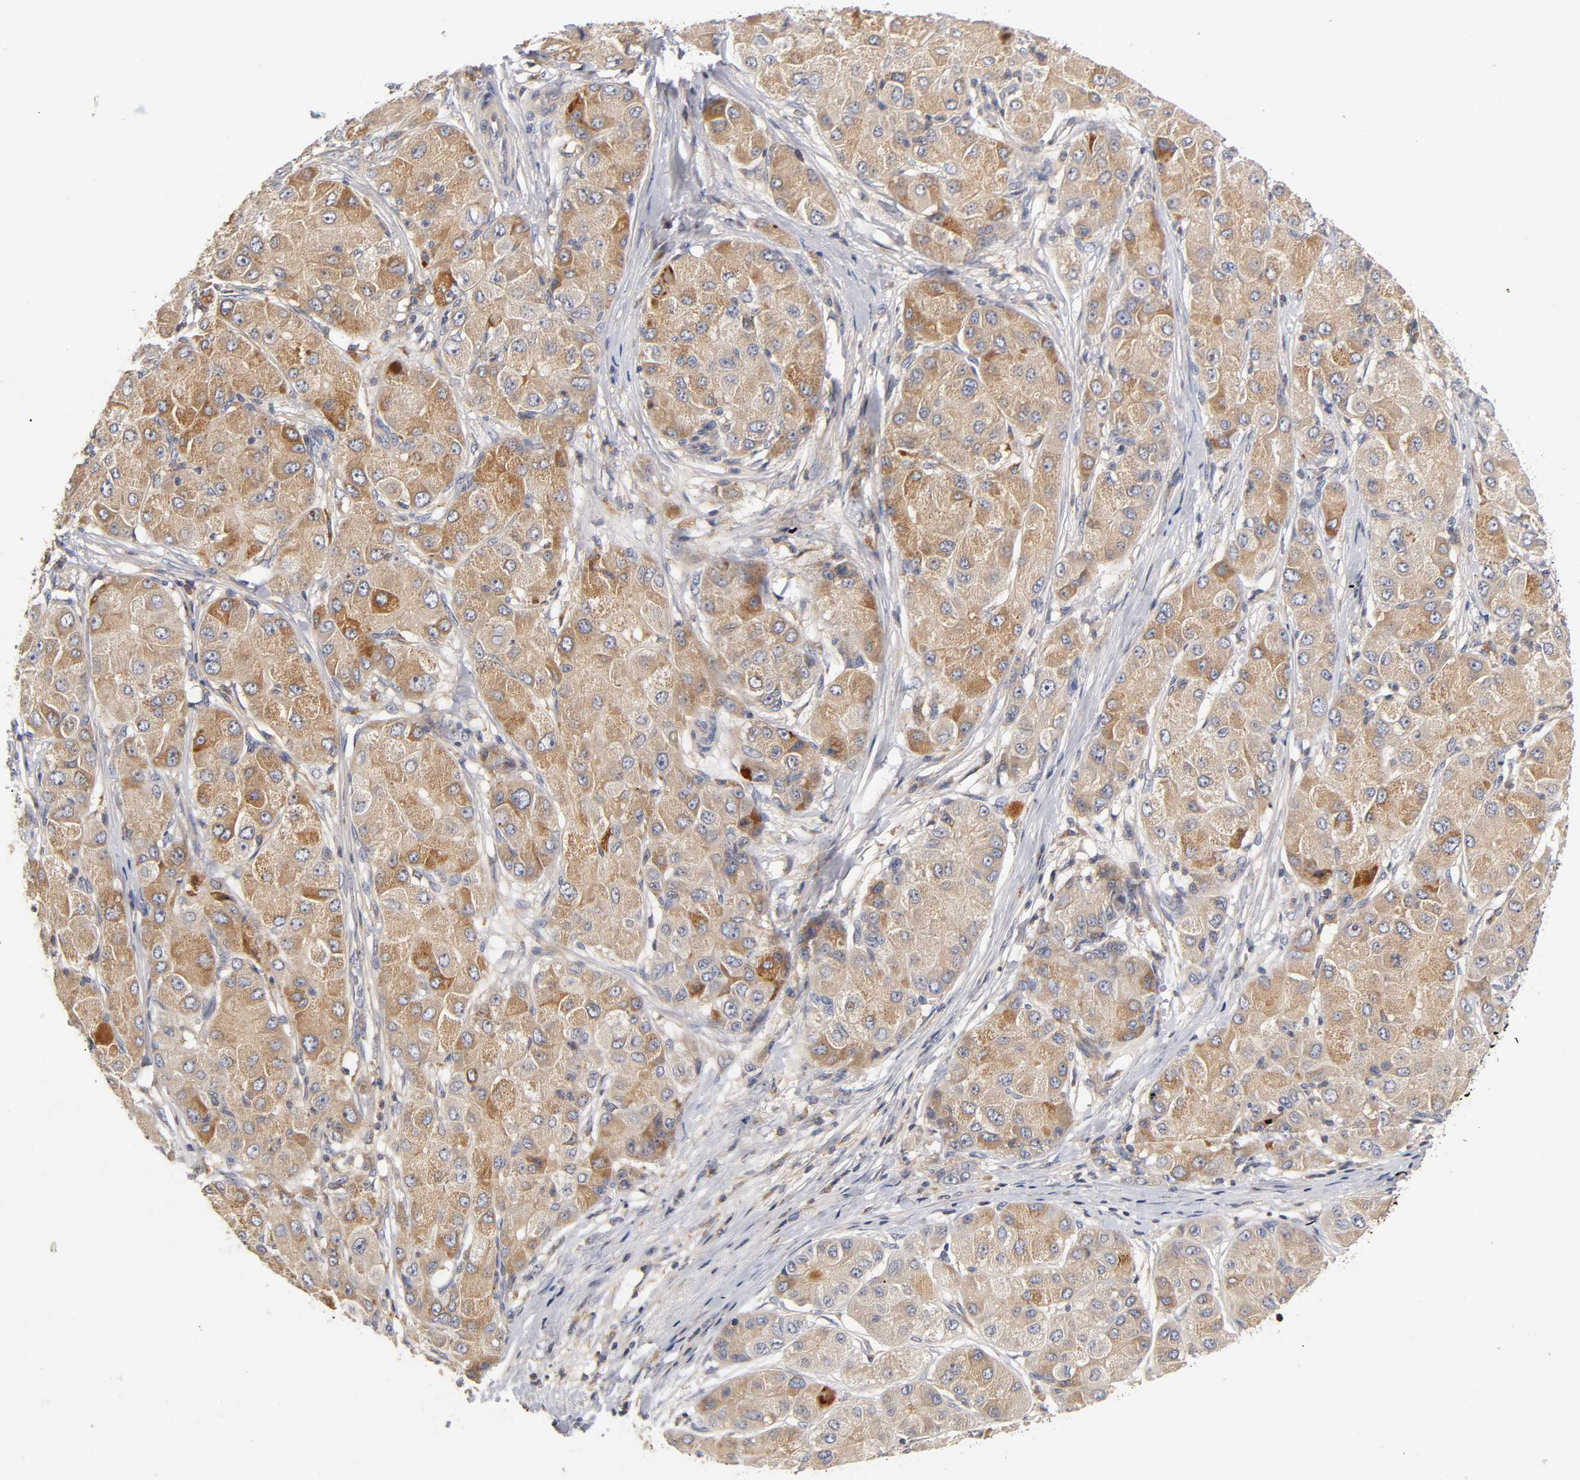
{"staining": {"intensity": "moderate", "quantity": ">75%", "location": "cytoplasmic/membranous"}, "tissue": "liver cancer", "cell_type": "Tumor cells", "image_type": "cancer", "snomed": [{"axis": "morphology", "description": "Carcinoma, Hepatocellular, NOS"}, {"axis": "topography", "description": "Liver"}], "caption": "Immunohistochemical staining of human liver cancer shows medium levels of moderate cytoplasmic/membranous positivity in about >75% of tumor cells.", "gene": "RHOA", "patient": {"sex": "male", "age": 80}}